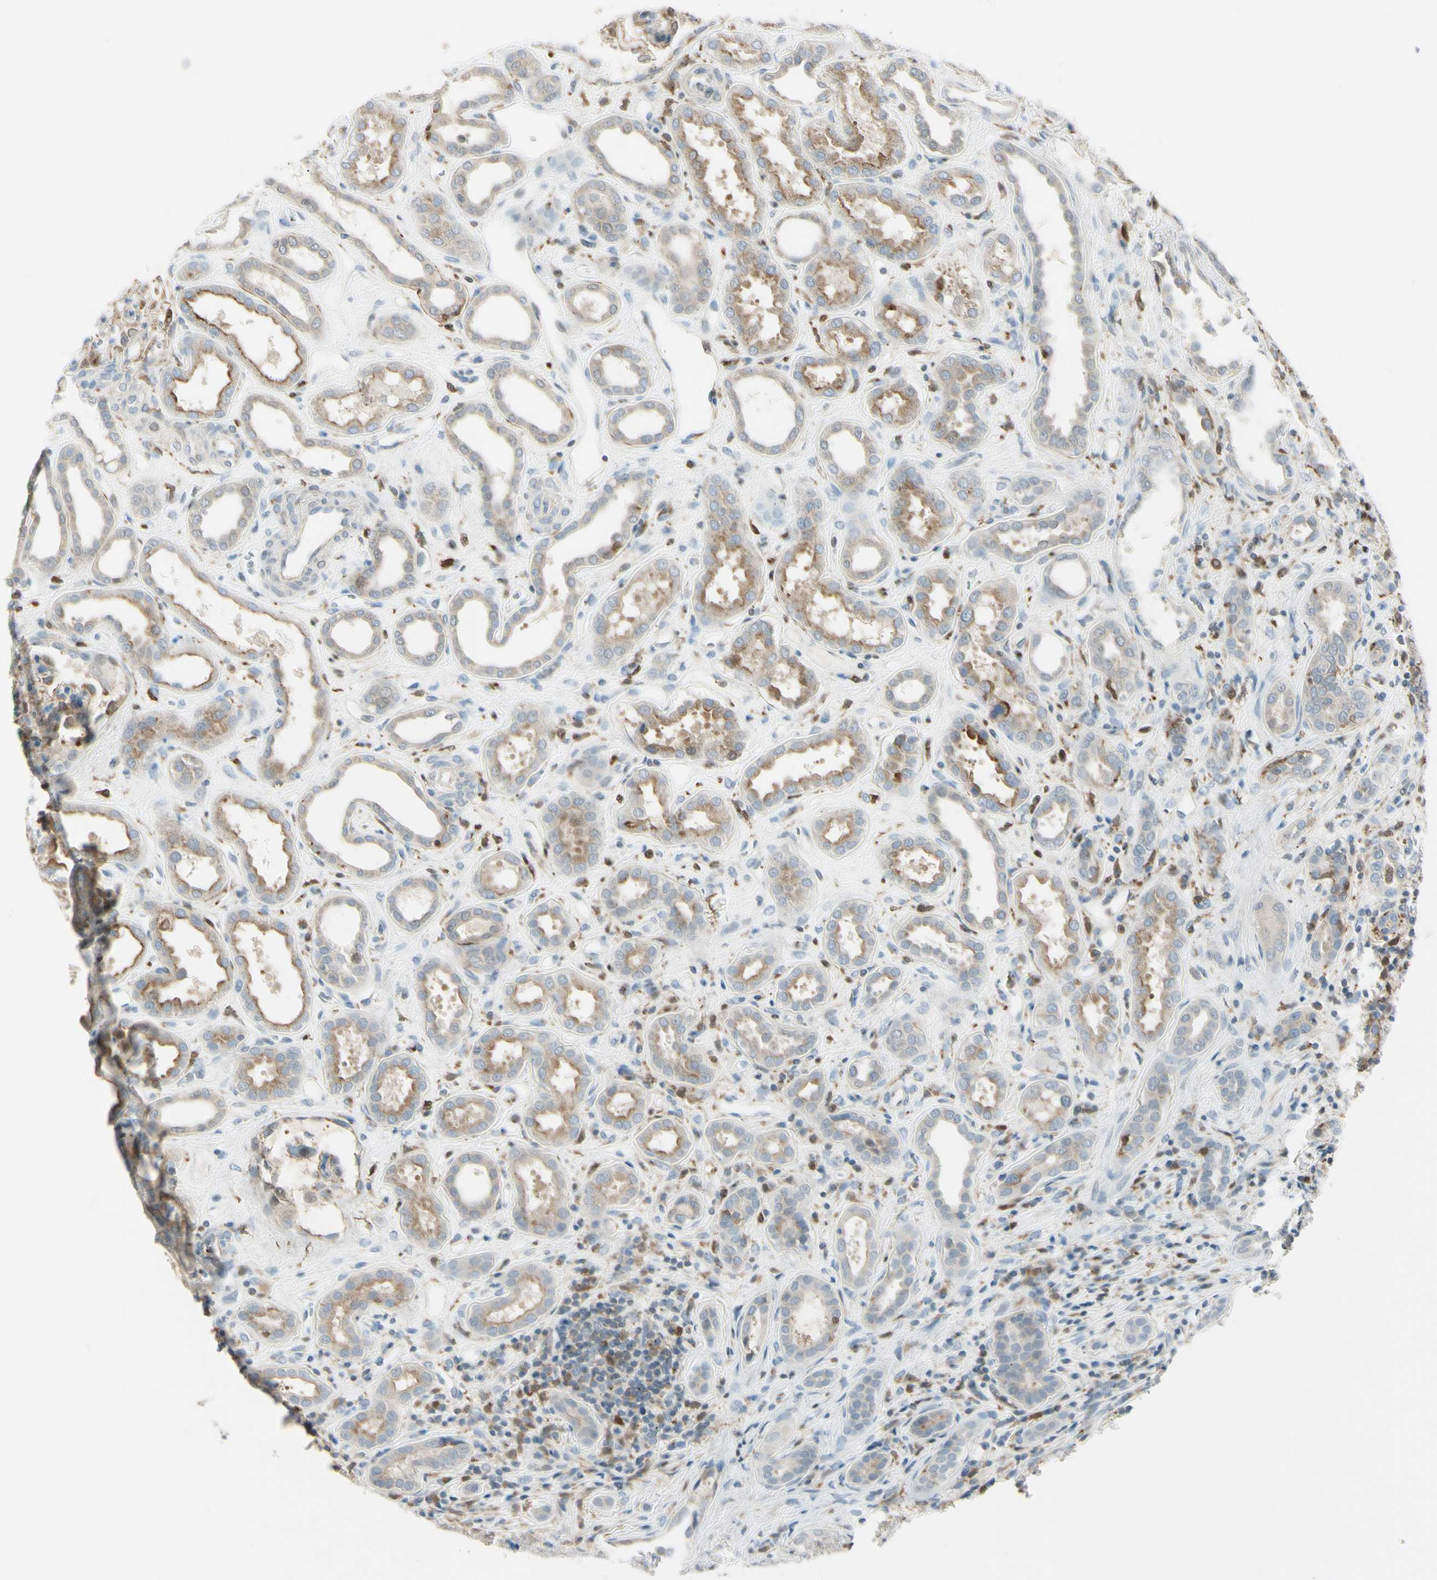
{"staining": {"intensity": "strong", "quantity": "25%-75%", "location": "cytoplasmic/membranous"}, "tissue": "kidney", "cell_type": "Cells in glomeruli", "image_type": "normal", "snomed": [{"axis": "morphology", "description": "Normal tissue, NOS"}, {"axis": "topography", "description": "Kidney"}], "caption": "Human kidney stained for a protein (brown) shows strong cytoplasmic/membranous positive positivity in approximately 25%-75% of cells in glomeruli.", "gene": "CYRIB", "patient": {"sex": "male", "age": 59}}